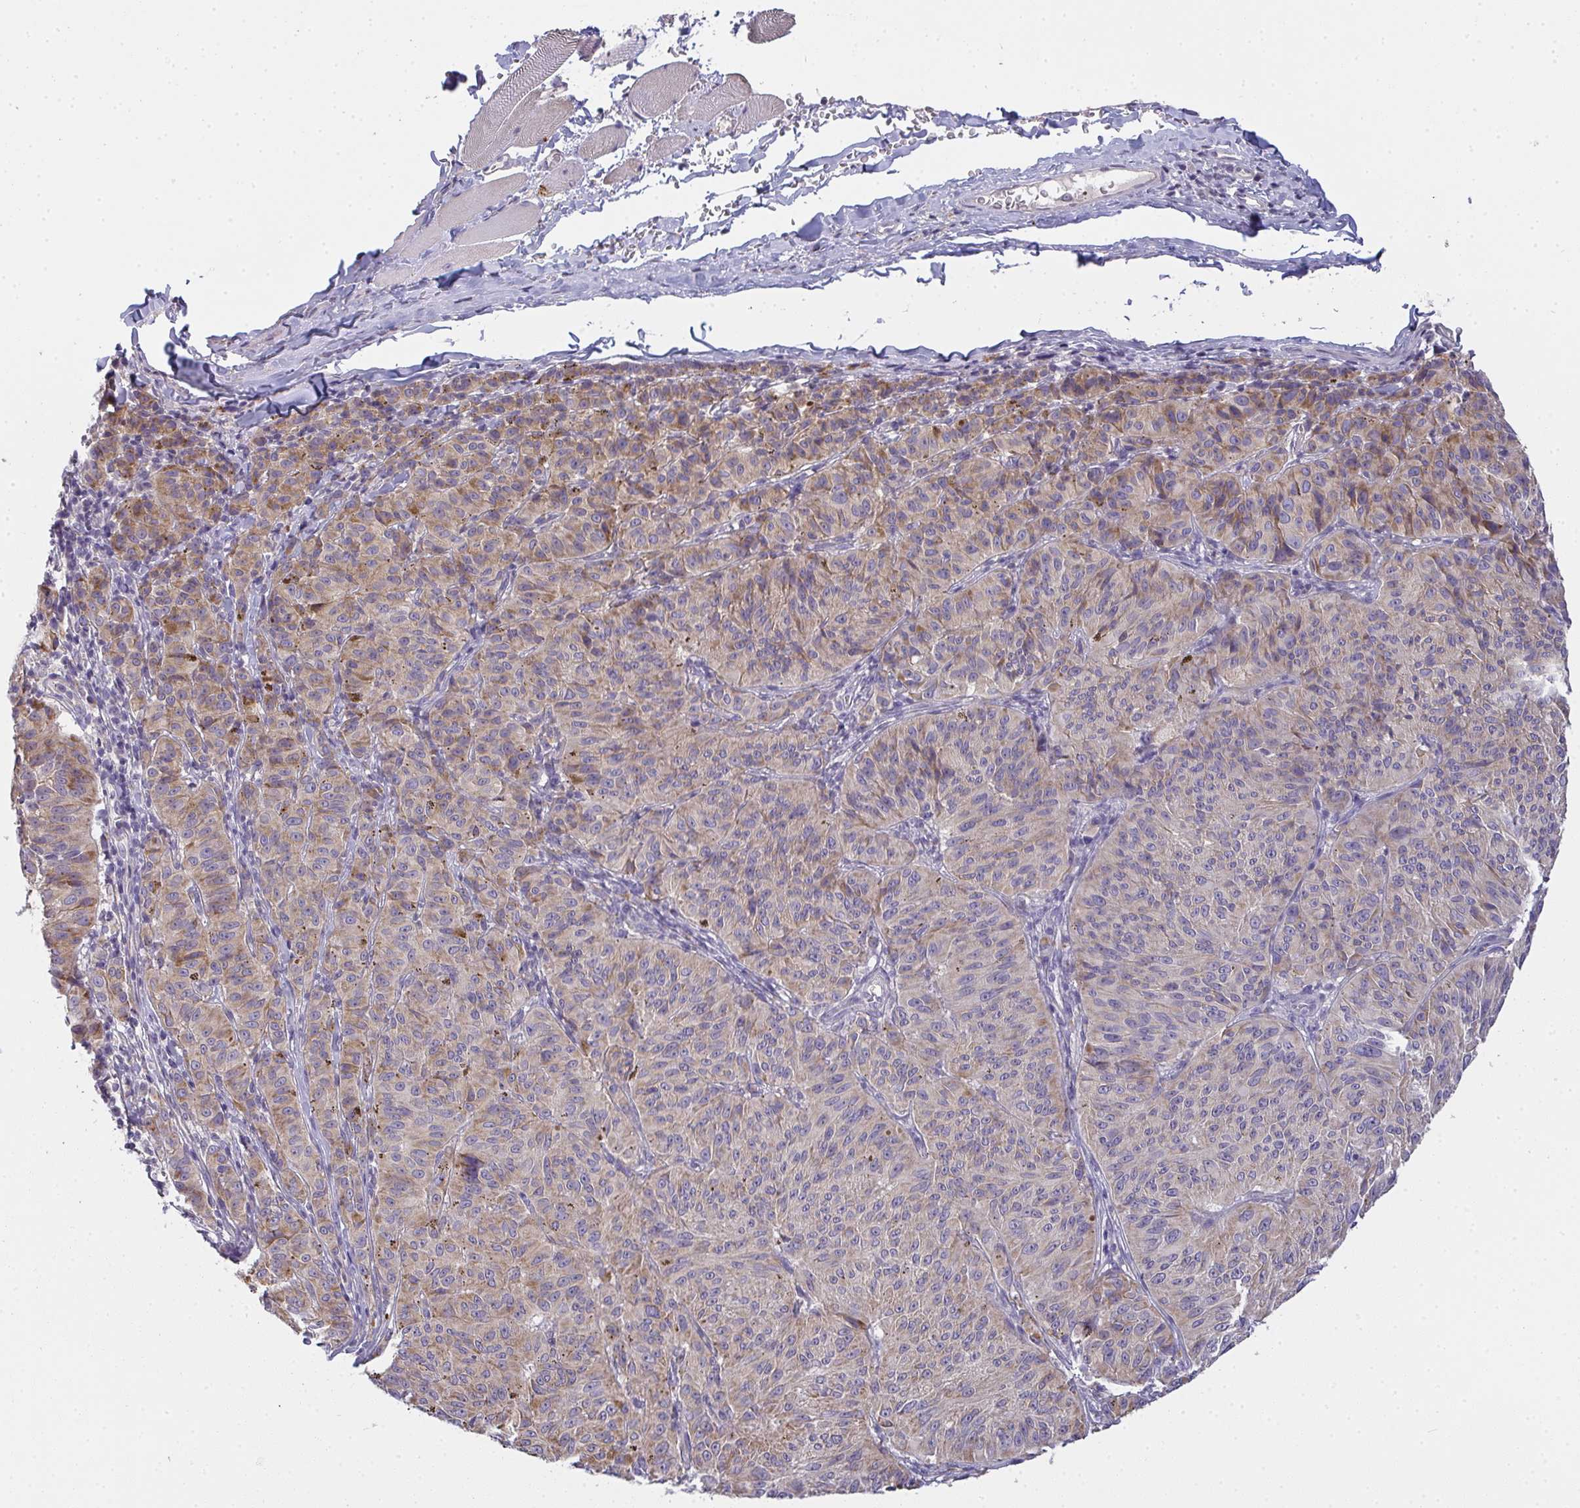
{"staining": {"intensity": "moderate", "quantity": "25%-75%", "location": "cytoplasmic/membranous"}, "tissue": "melanoma", "cell_type": "Tumor cells", "image_type": "cancer", "snomed": [{"axis": "morphology", "description": "Malignant melanoma, NOS"}, {"axis": "topography", "description": "Skin"}], "caption": "Protein expression analysis of human melanoma reveals moderate cytoplasmic/membranous expression in approximately 25%-75% of tumor cells.", "gene": "TMEM219", "patient": {"sex": "female", "age": 72}}